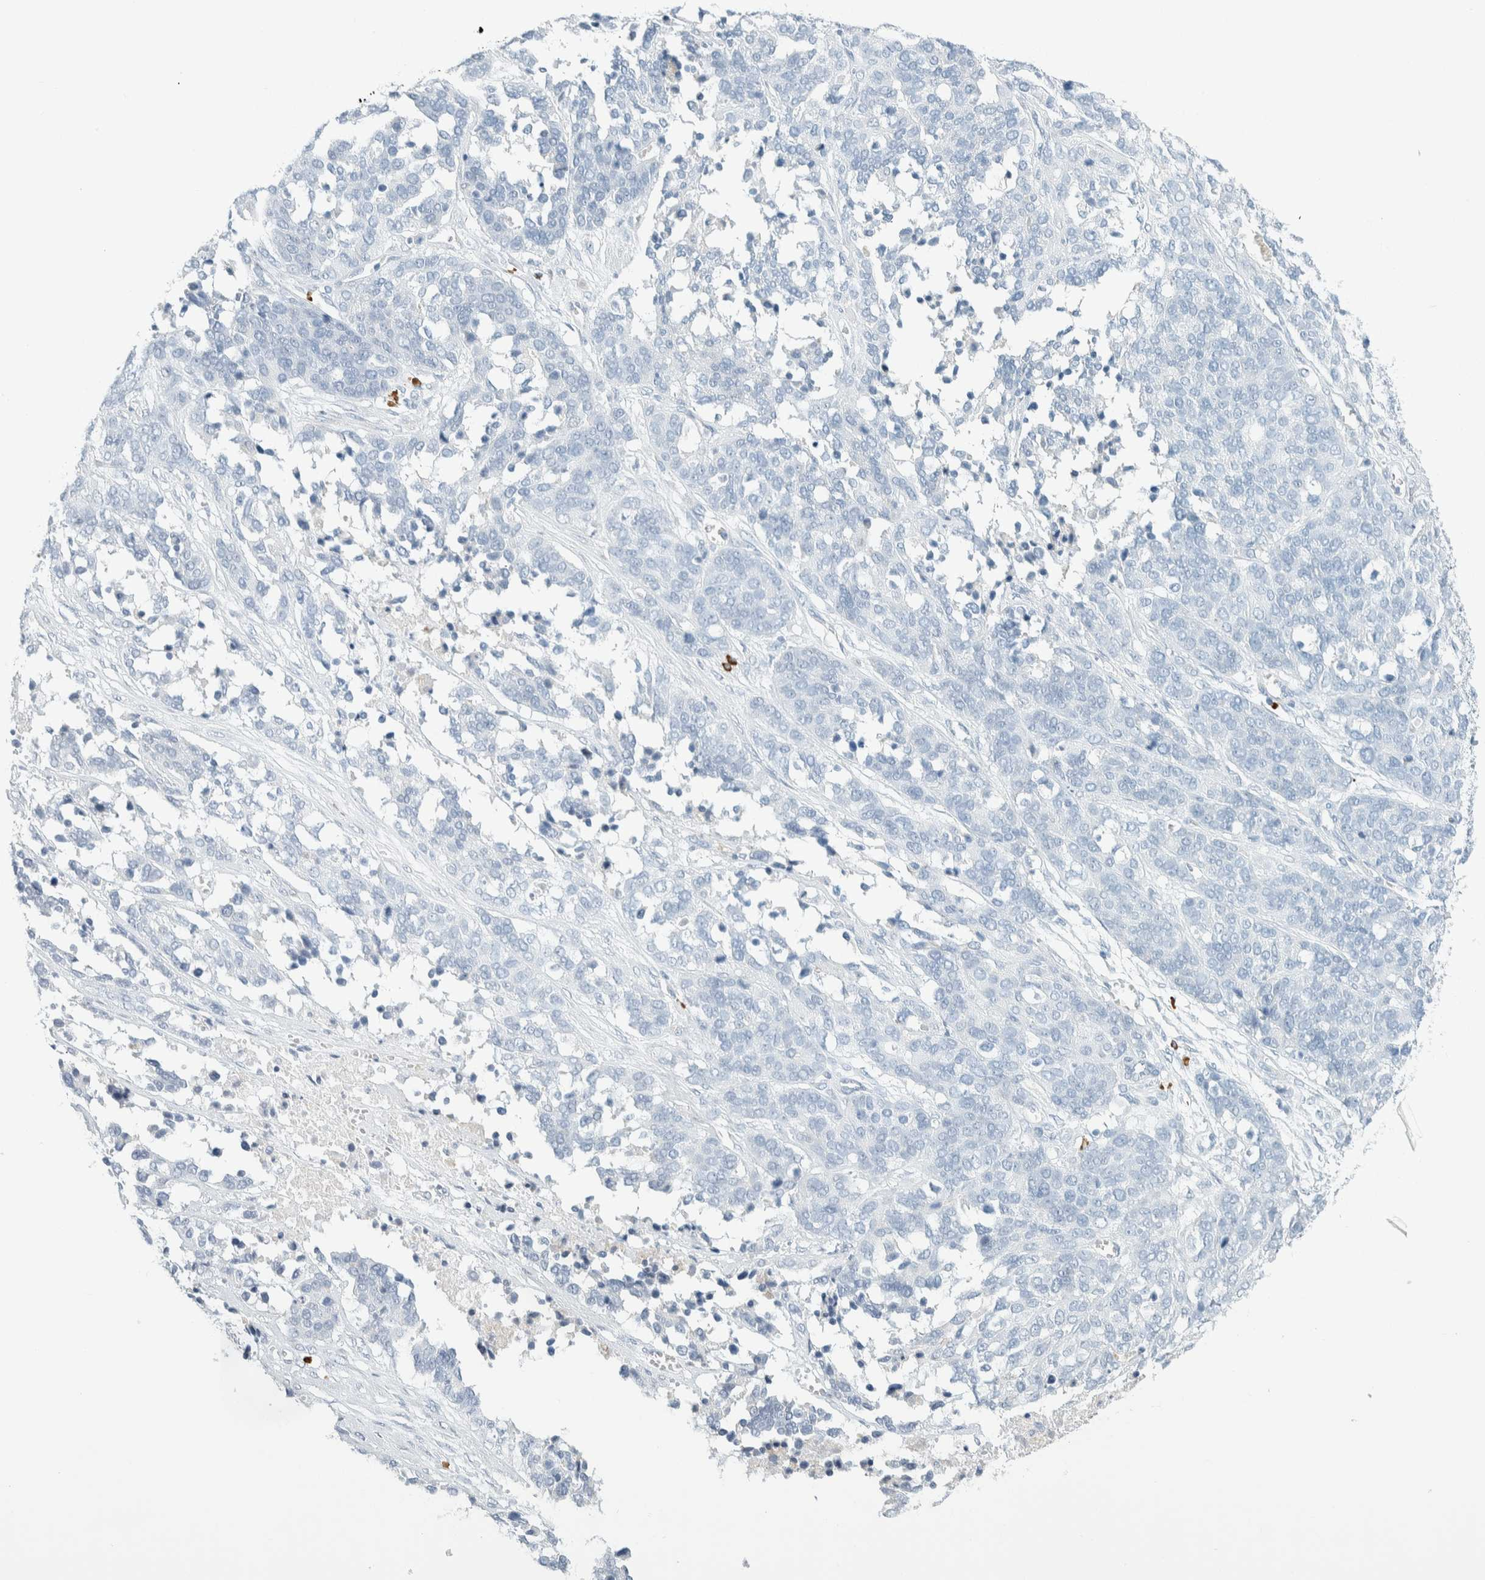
{"staining": {"intensity": "negative", "quantity": "none", "location": "none"}, "tissue": "ovarian cancer", "cell_type": "Tumor cells", "image_type": "cancer", "snomed": [{"axis": "morphology", "description": "Cystadenocarcinoma, serous, NOS"}, {"axis": "topography", "description": "Ovary"}], "caption": "This is an immunohistochemistry micrograph of ovarian serous cystadenocarcinoma. There is no positivity in tumor cells.", "gene": "ARHGAP27", "patient": {"sex": "female", "age": 44}}